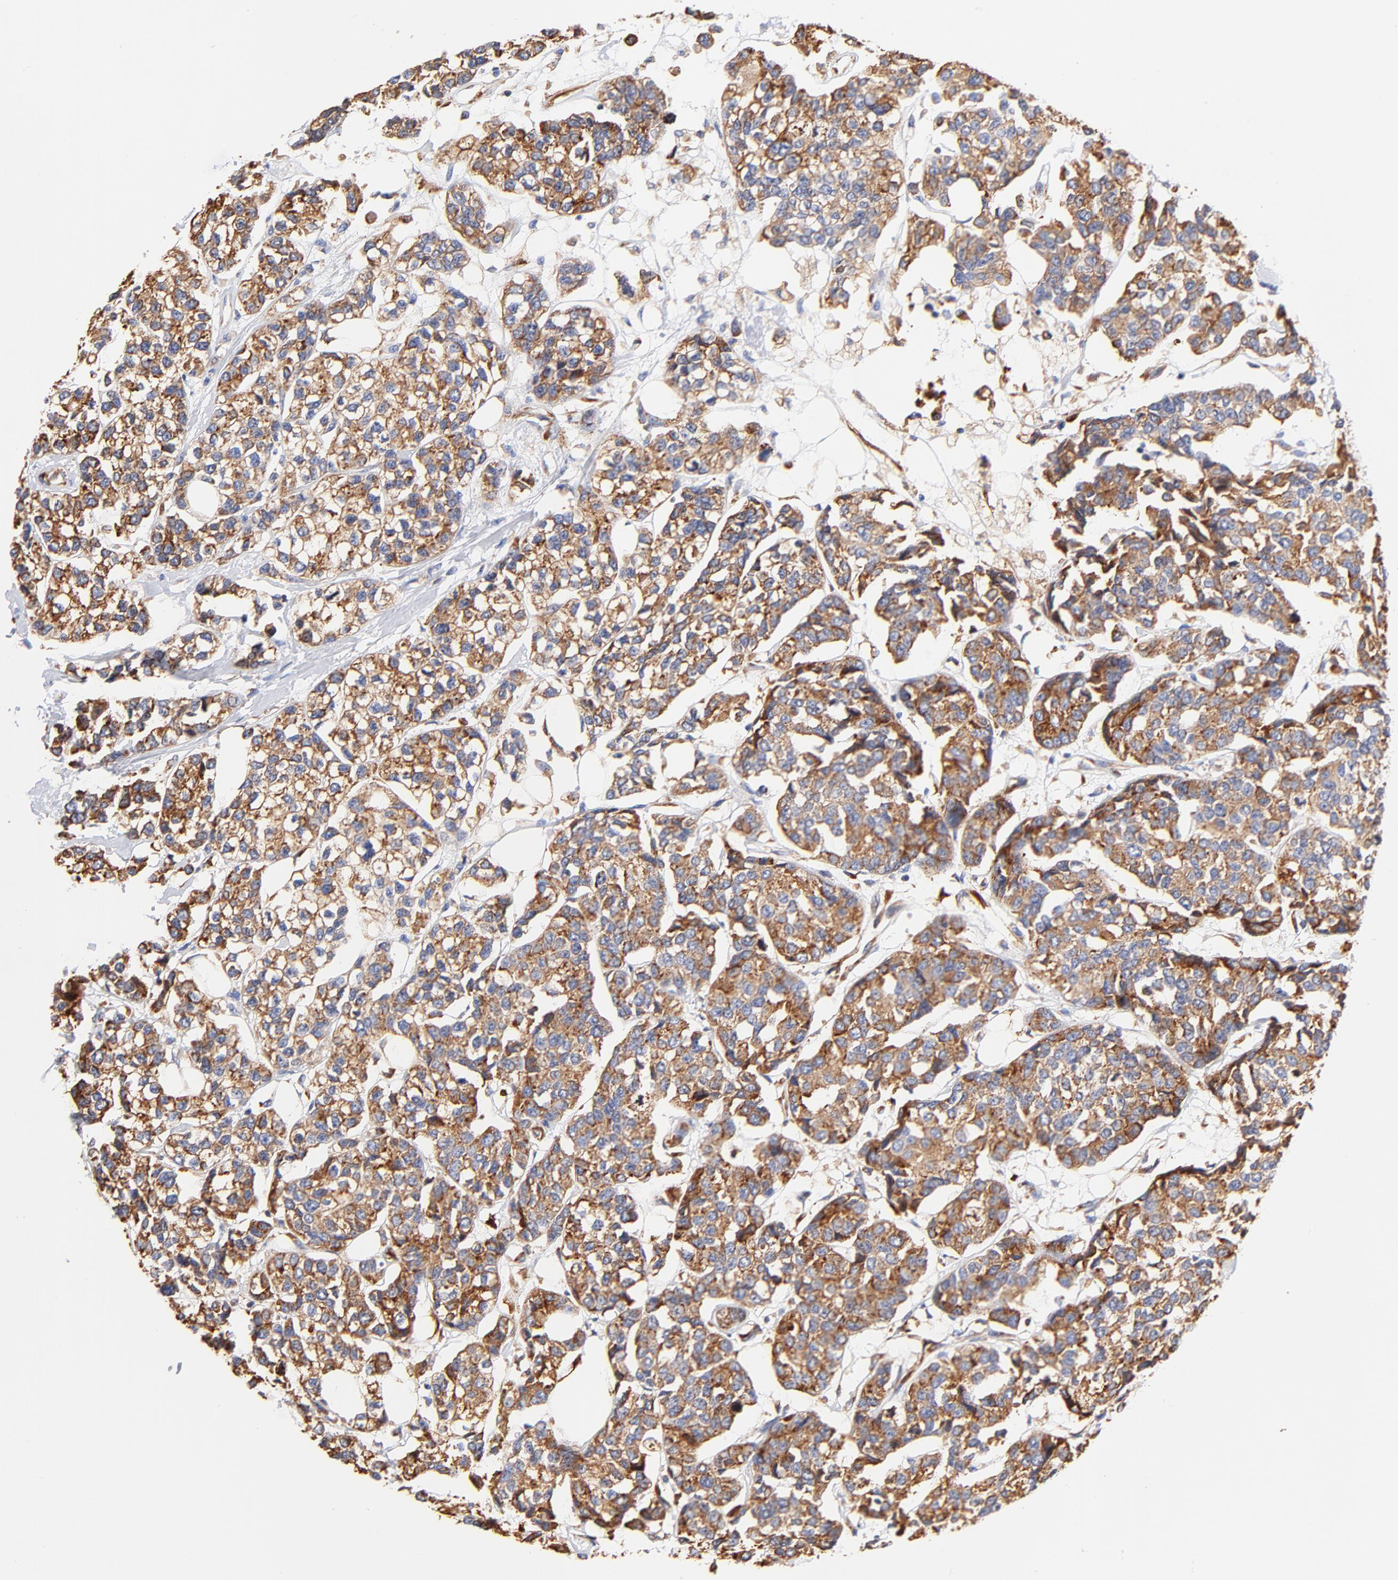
{"staining": {"intensity": "strong", "quantity": ">75%", "location": "cytoplasmic/membranous"}, "tissue": "breast cancer", "cell_type": "Tumor cells", "image_type": "cancer", "snomed": [{"axis": "morphology", "description": "Duct carcinoma"}, {"axis": "topography", "description": "Breast"}], "caption": "Breast infiltrating ductal carcinoma stained with DAB IHC displays high levels of strong cytoplasmic/membranous staining in about >75% of tumor cells. The staining was performed using DAB (3,3'-diaminobenzidine), with brown indicating positive protein expression. Nuclei are stained blue with hematoxylin.", "gene": "RPL27", "patient": {"sex": "female", "age": 51}}